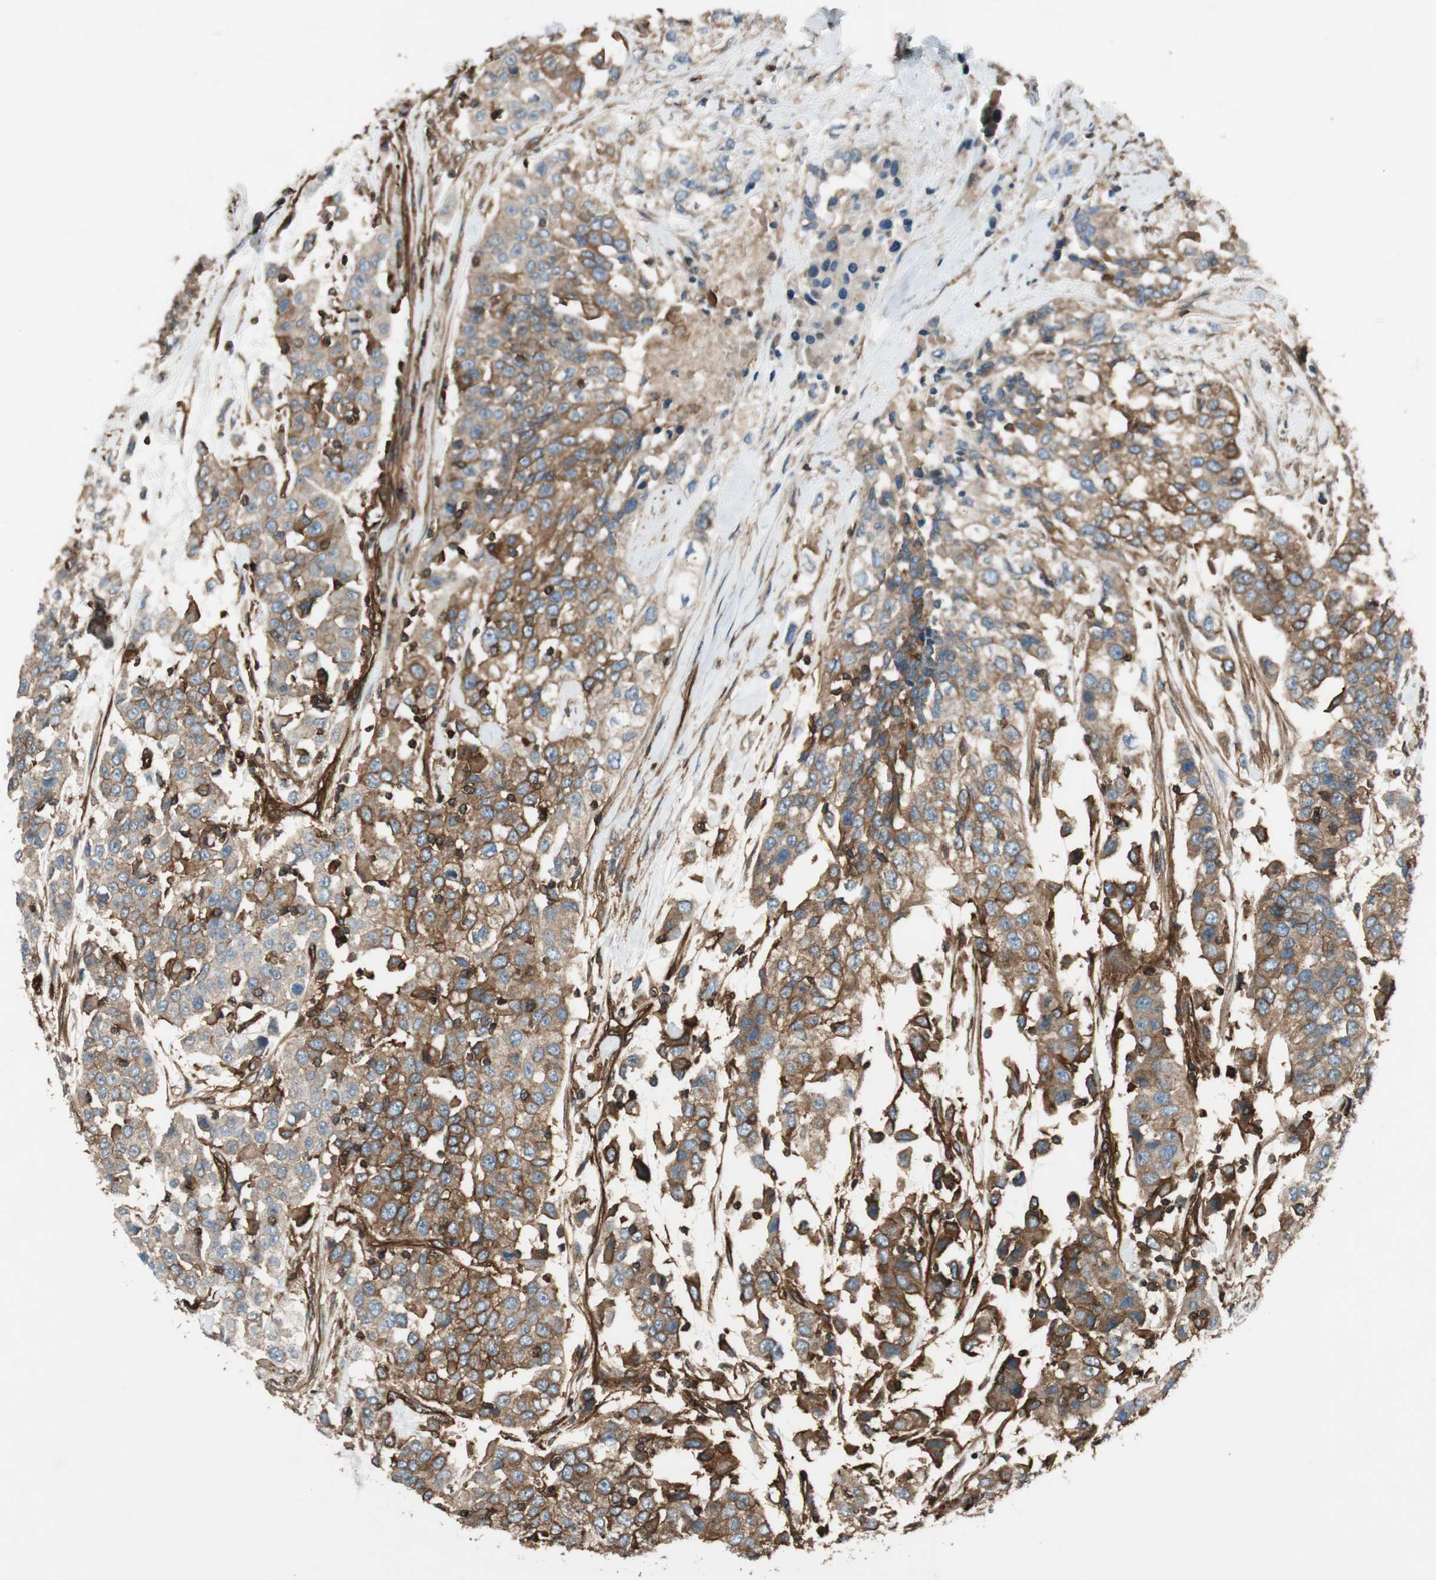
{"staining": {"intensity": "strong", "quantity": ">75%", "location": "cytoplasmic/membranous"}, "tissue": "urothelial cancer", "cell_type": "Tumor cells", "image_type": "cancer", "snomed": [{"axis": "morphology", "description": "Urothelial carcinoma, High grade"}, {"axis": "topography", "description": "Urinary bladder"}], "caption": "Immunohistochemical staining of high-grade urothelial carcinoma reveals high levels of strong cytoplasmic/membranous protein expression in approximately >75% of tumor cells.", "gene": "BTN3A3", "patient": {"sex": "female", "age": 80}}